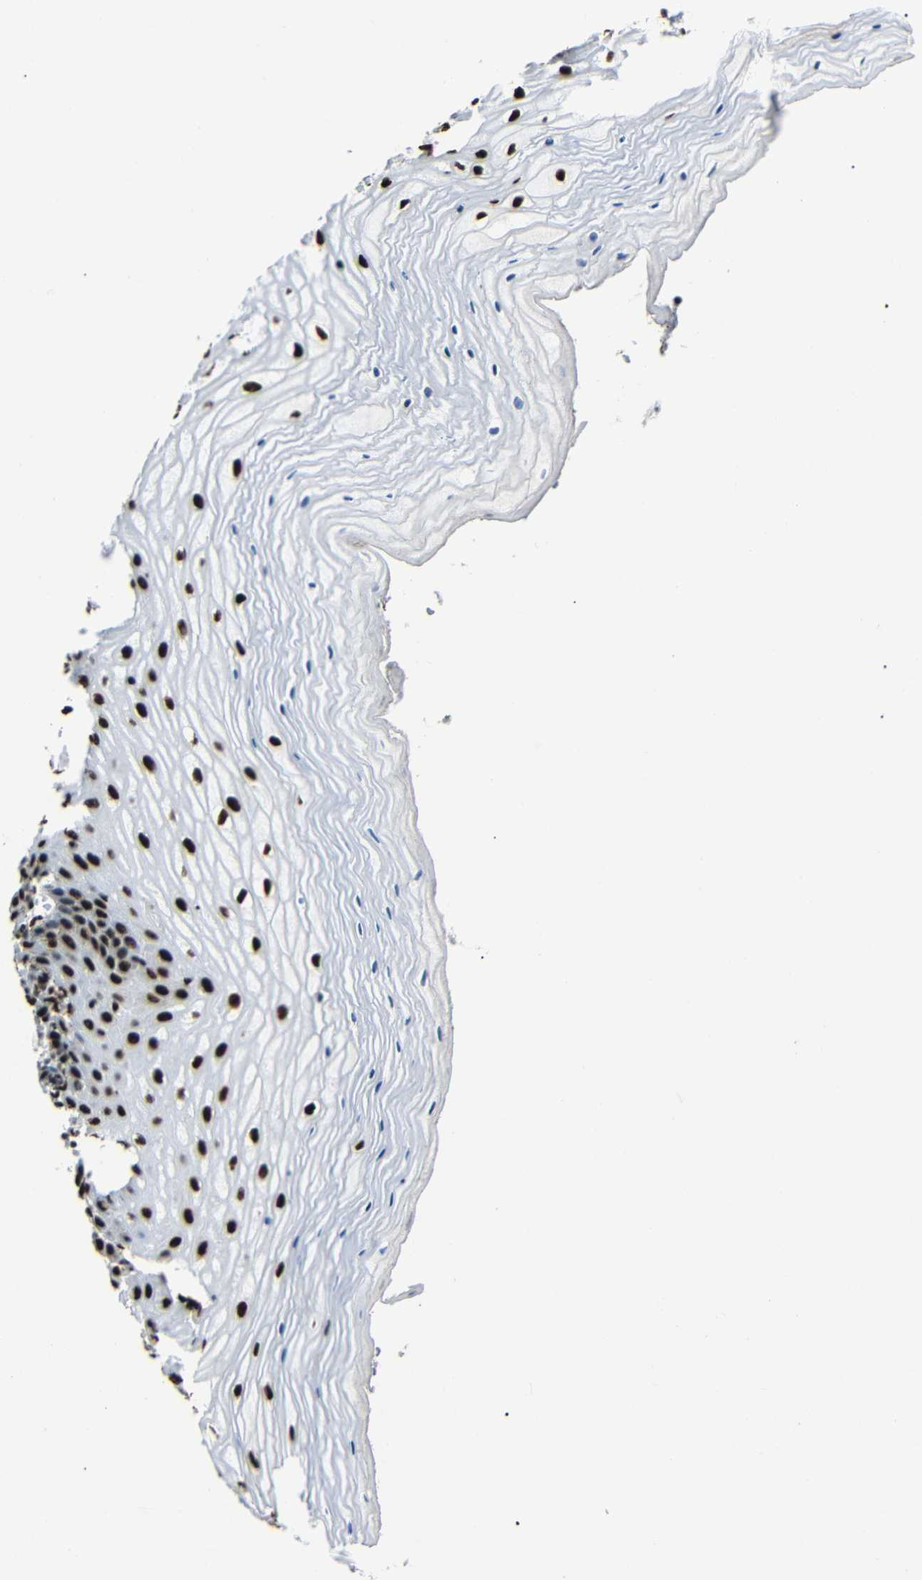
{"staining": {"intensity": "strong", "quantity": ">75%", "location": "nuclear"}, "tissue": "cervix", "cell_type": "Glandular cells", "image_type": "normal", "snomed": [{"axis": "morphology", "description": "Normal tissue, NOS"}, {"axis": "topography", "description": "Cervix"}], "caption": "Immunohistochemical staining of normal human cervix exhibits strong nuclear protein staining in about >75% of glandular cells.", "gene": "SRSF1", "patient": {"sex": "female", "age": 55}}